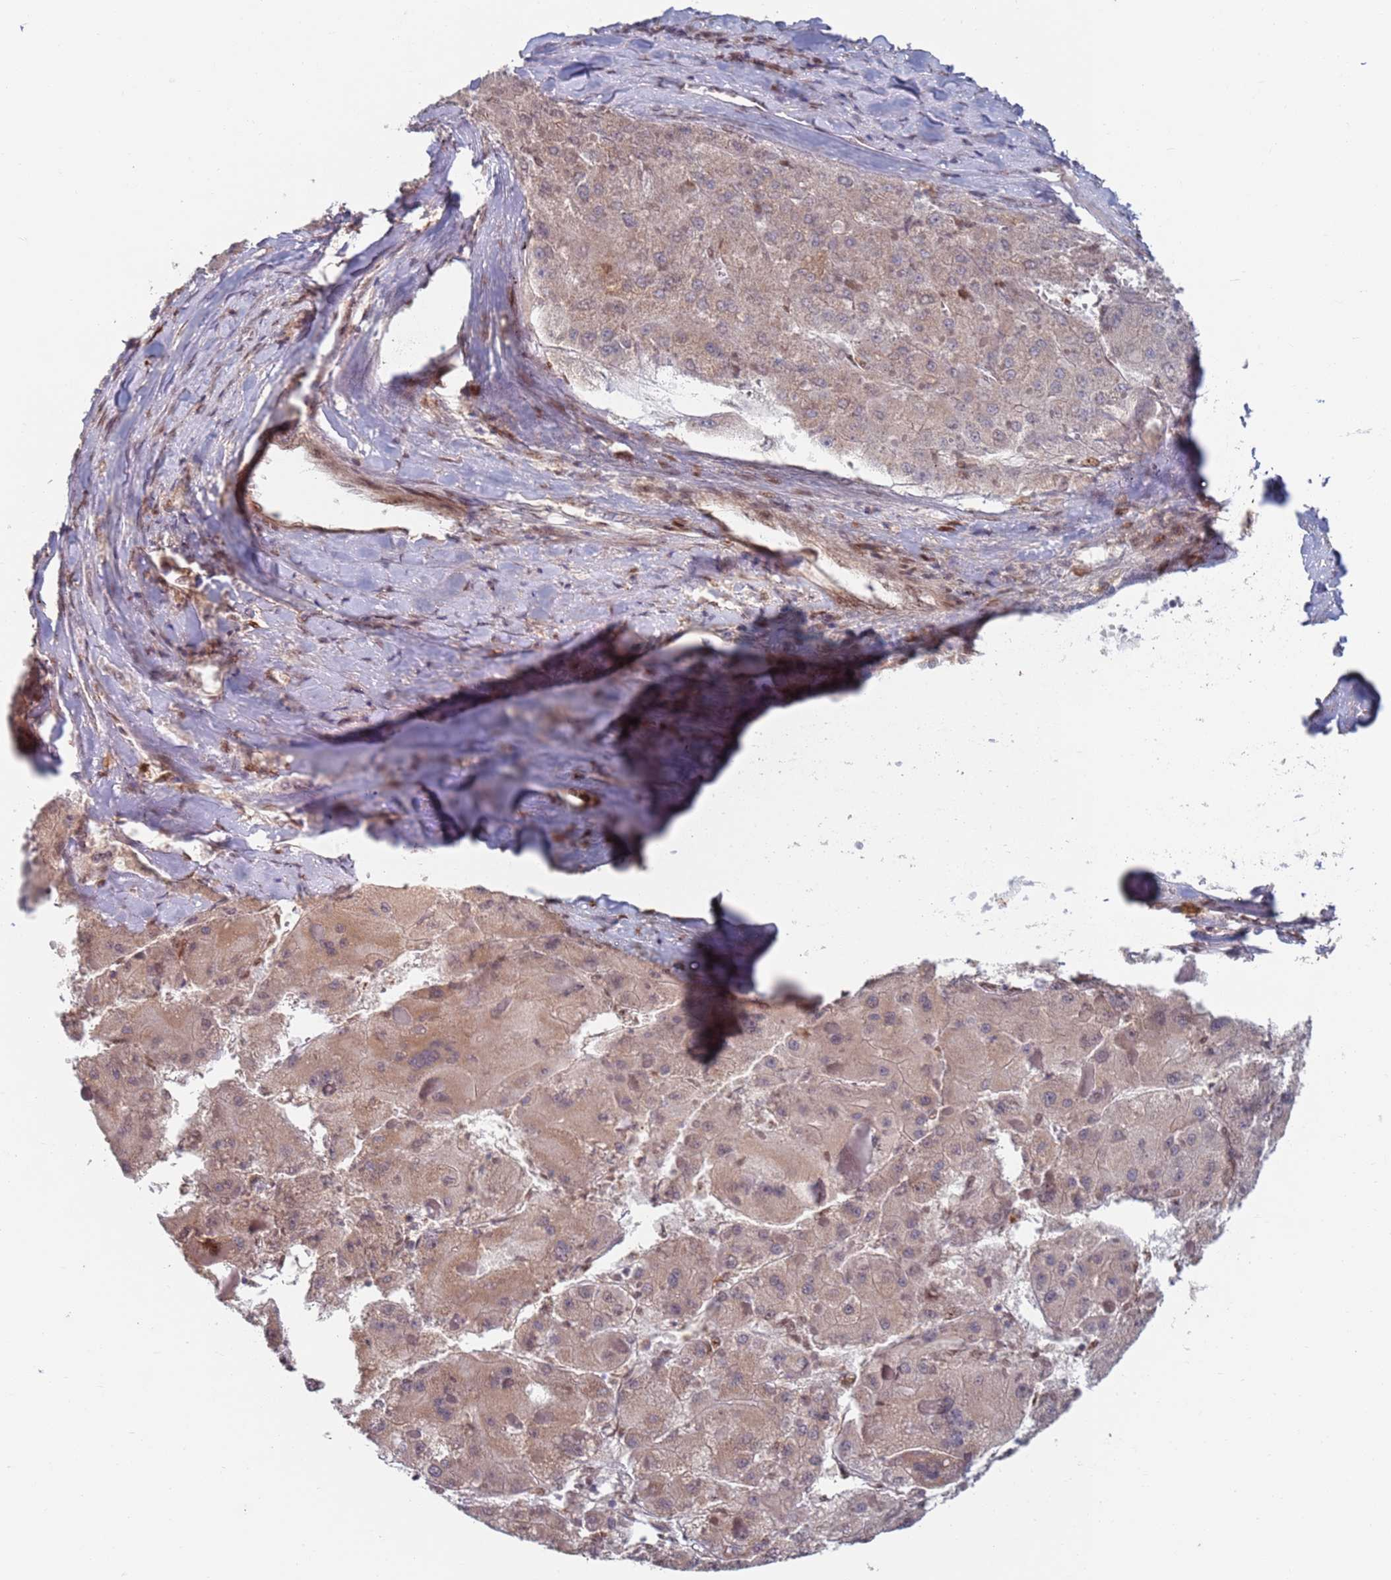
{"staining": {"intensity": "moderate", "quantity": ">75%", "location": "cytoplasmic/membranous"}, "tissue": "liver cancer", "cell_type": "Tumor cells", "image_type": "cancer", "snomed": [{"axis": "morphology", "description": "Carcinoma, Hepatocellular, NOS"}, {"axis": "topography", "description": "Liver"}], "caption": "An IHC image of neoplastic tissue is shown. Protein staining in brown labels moderate cytoplasmic/membranous positivity in liver cancer (hepatocellular carcinoma) within tumor cells.", "gene": "RPP25", "patient": {"sex": "female", "age": 73}}